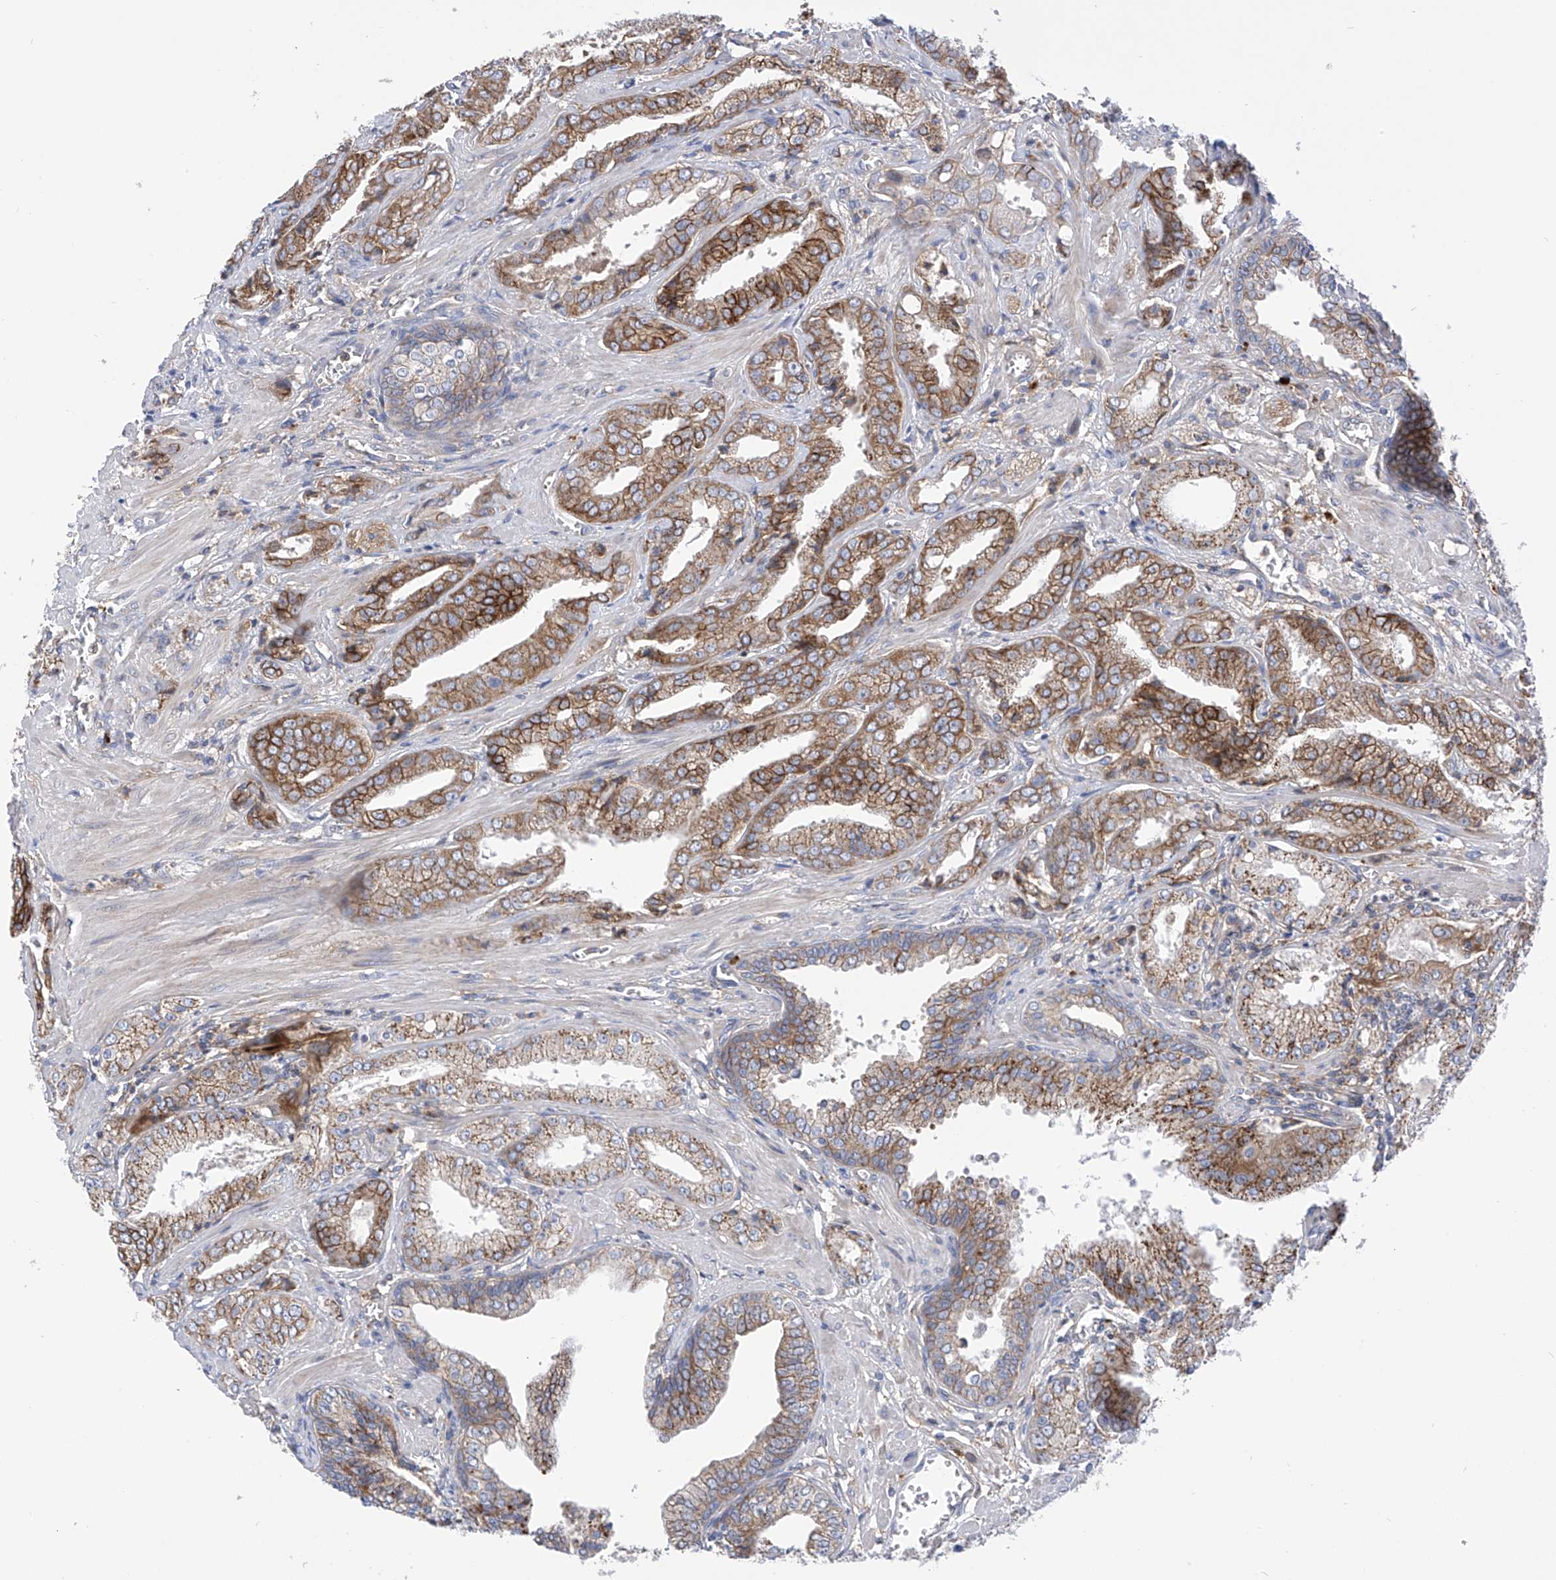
{"staining": {"intensity": "strong", "quantity": "25%-75%", "location": "cytoplasmic/membranous"}, "tissue": "prostate cancer", "cell_type": "Tumor cells", "image_type": "cancer", "snomed": [{"axis": "morphology", "description": "Adenocarcinoma, Low grade"}, {"axis": "topography", "description": "Prostate"}], "caption": "High-magnification brightfield microscopy of prostate cancer stained with DAB (brown) and counterstained with hematoxylin (blue). tumor cells exhibit strong cytoplasmic/membranous positivity is appreciated in about25%-75% of cells.", "gene": "P2RX7", "patient": {"sex": "male", "age": 67}}